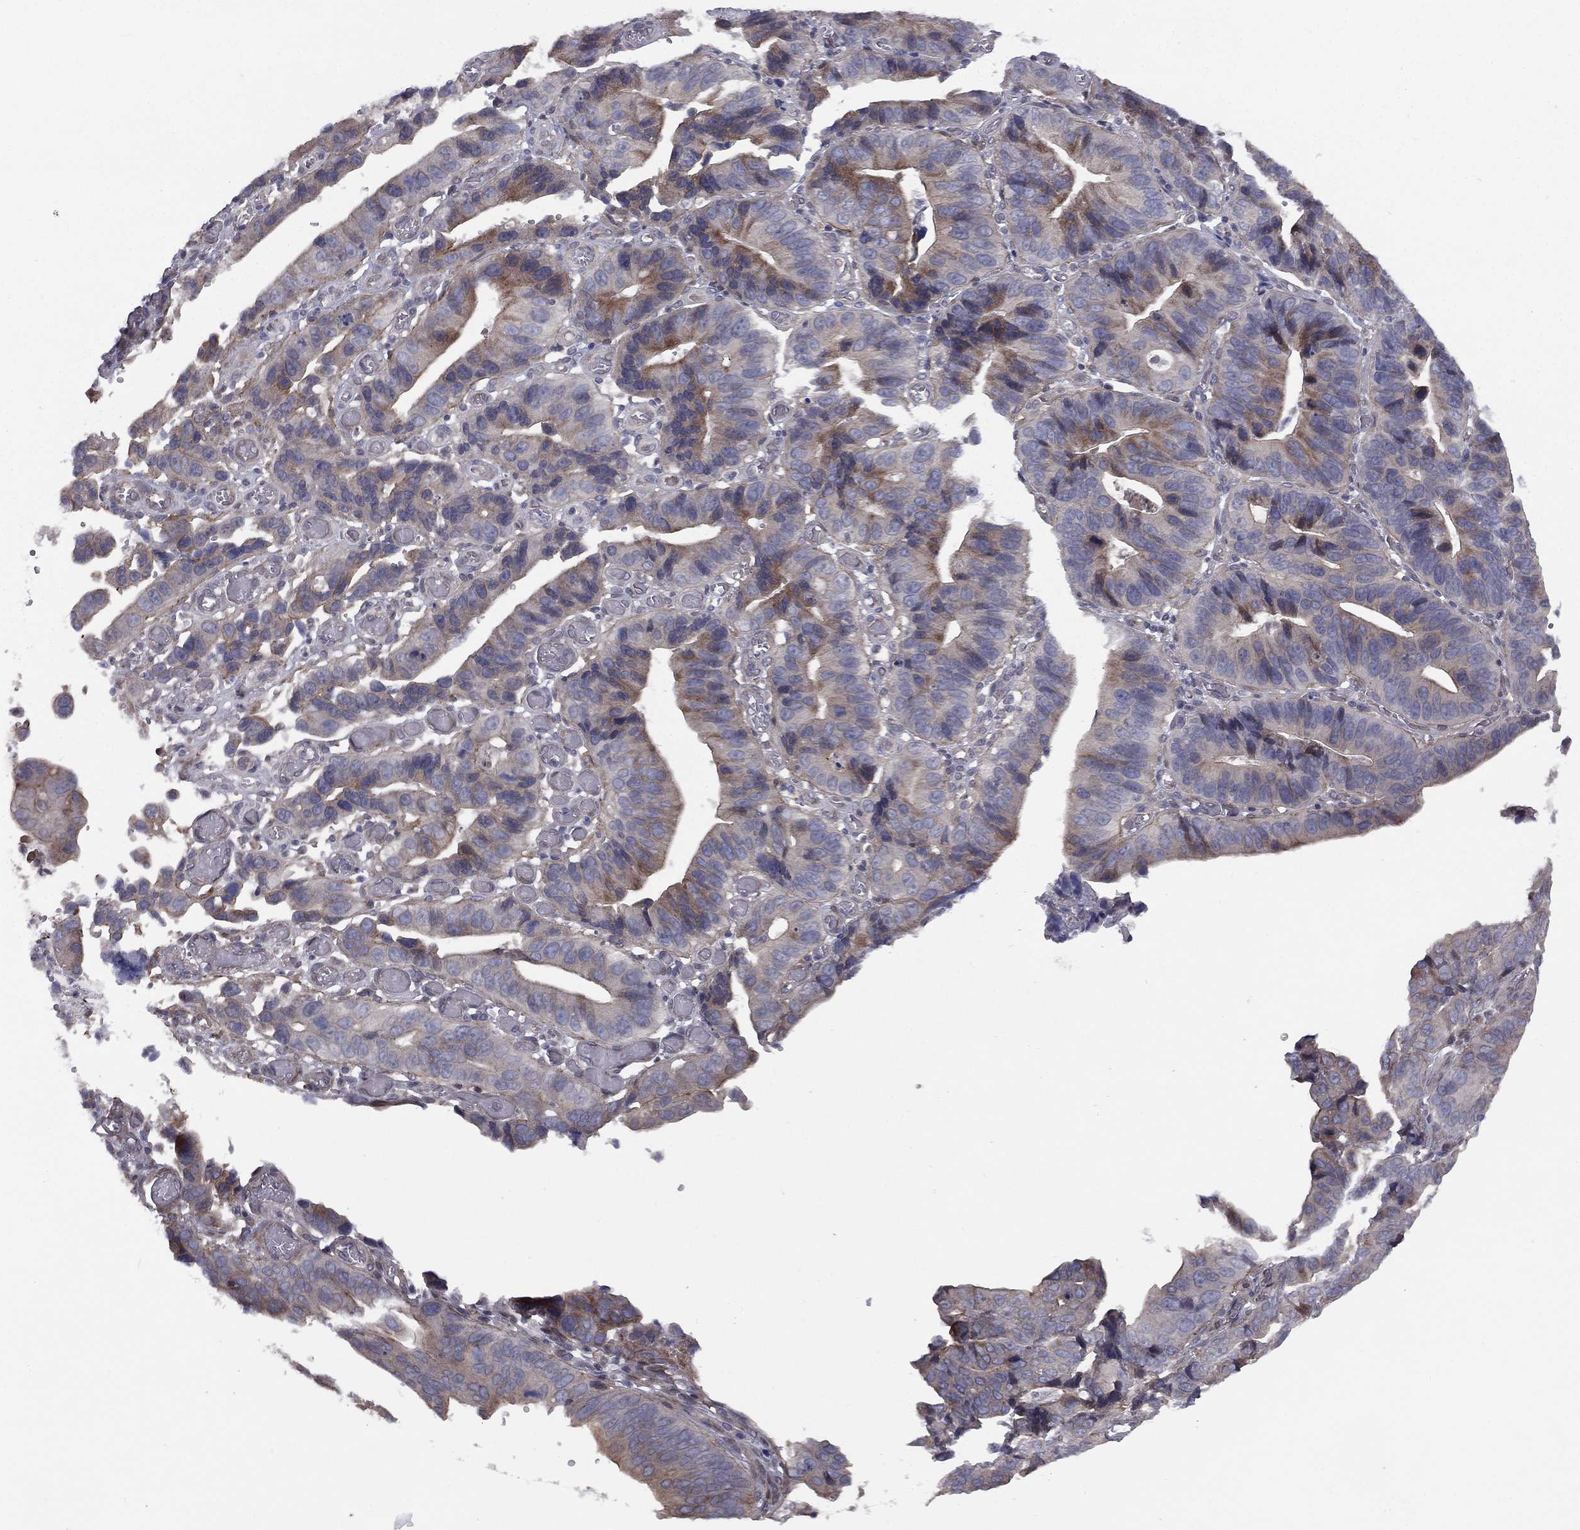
{"staining": {"intensity": "moderate", "quantity": "25%-75%", "location": "cytoplasmic/membranous"}, "tissue": "stomach cancer", "cell_type": "Tumor cells", "image_type": "cancer", "snomed": [{"axis": "morphology", "description": "Adenocarcinoma, NOS"}, {"axis": "topography", "description": "Stomach"}], "caption": "This photomicrograph reveals immunohistochemistry (IHC) staining of human stomach adenocarcinoma, with medium moderate cytoplasmic/membranous positivity in about 25%-75% of tumor cells.", "gene": "ACTRT2", "patient": {"sex": "male", "age": 84}}